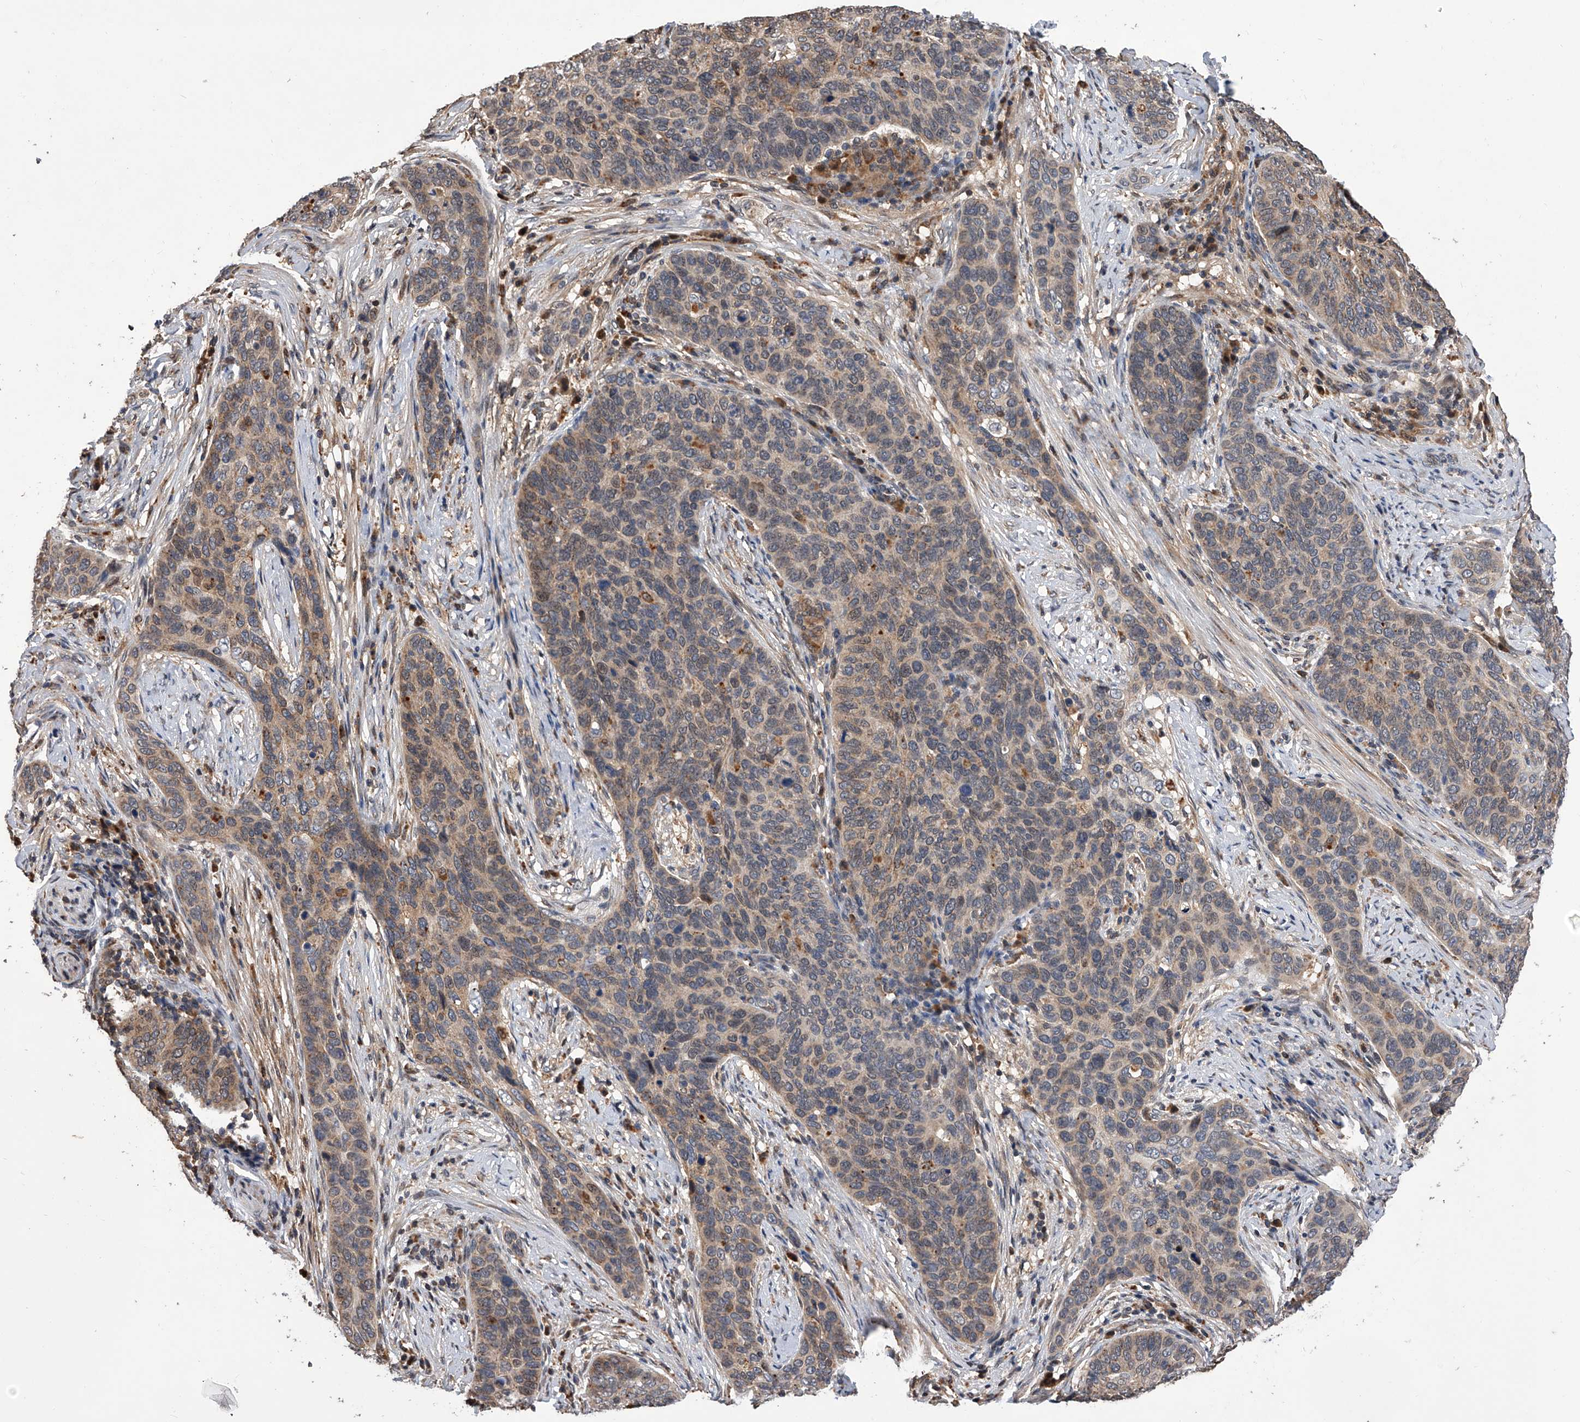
{"staining": {"intensity": "moderate", "quantity": "<25%", "location": "cytoplasmic/membranous"}, "tissue": "cervical cancer", "cell_type": "Tumor cells", "image_type": "cancer", "snomed": [{"axis": "morphology", "description": "Squamous cell carcinoma, NOS"}, {"axis": "topography", "description": "Cervix"}], "caption": "Tumor cells reveal low levels of moderate cytoplasmic/membranous positivity in about <25% of cells in cervical cancer.", "gene": "GMDS", "patient": {"sex": "female", "age": 60}}